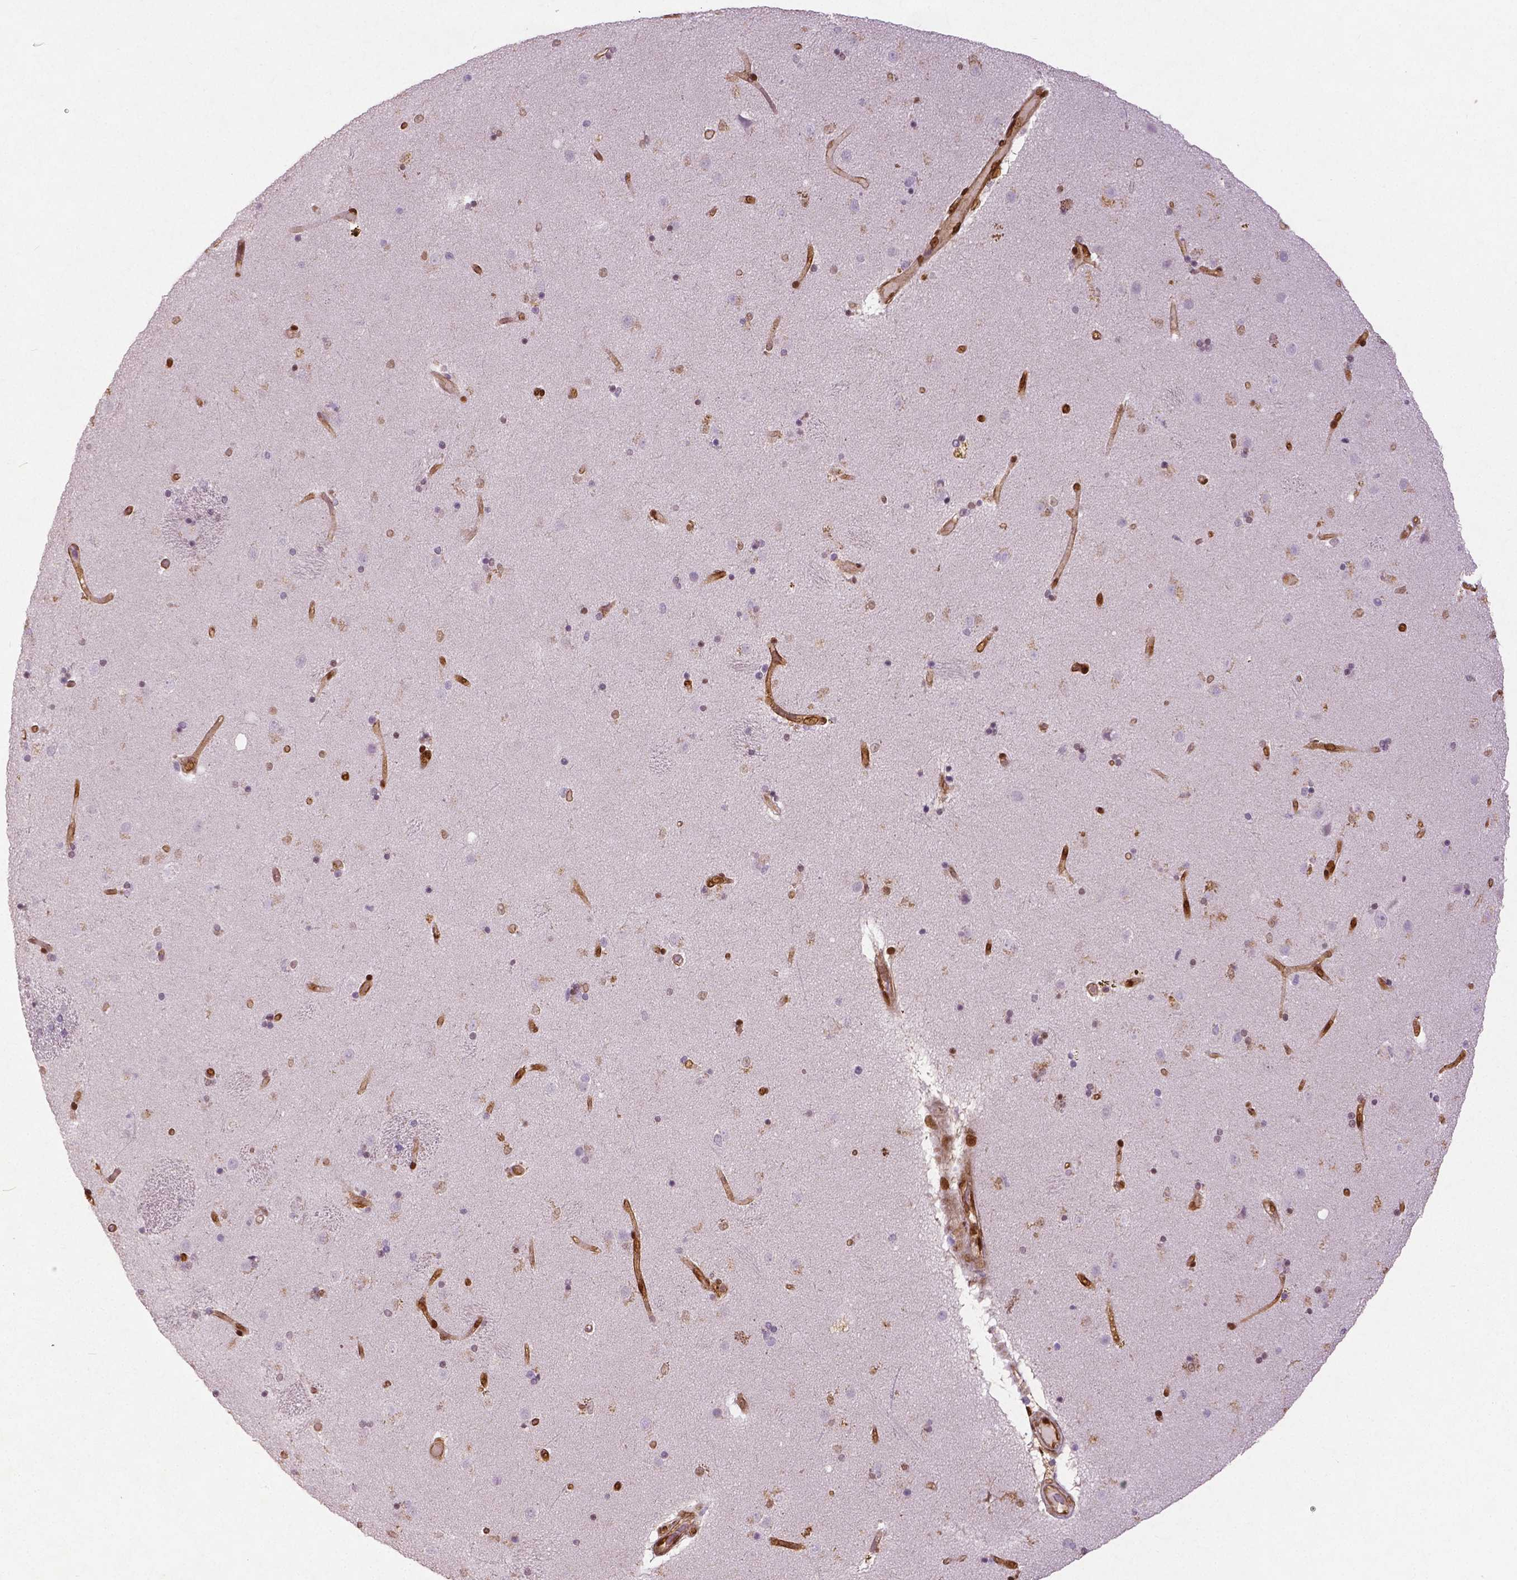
{"staining": {"intensity": "moderate", "quantity": "<25%", "location": "nuclear"}, "tissue": "caudate", "cell_type": "Glial cells", "image_type": "normal", "snomed": [{"axis": "morphology", "description": "Normal tissue, NOS"}, {"axis": "topography", "description": "Lateral ventricle wall"}], "caption": "Immunohistochemical staining of benign caudate demonstrates <25% levels of moderate nuclear protein expression in approximately <25% of glial cells.", "gene": "WWTR1", "patient": {"sex": "female", "age": 71}}